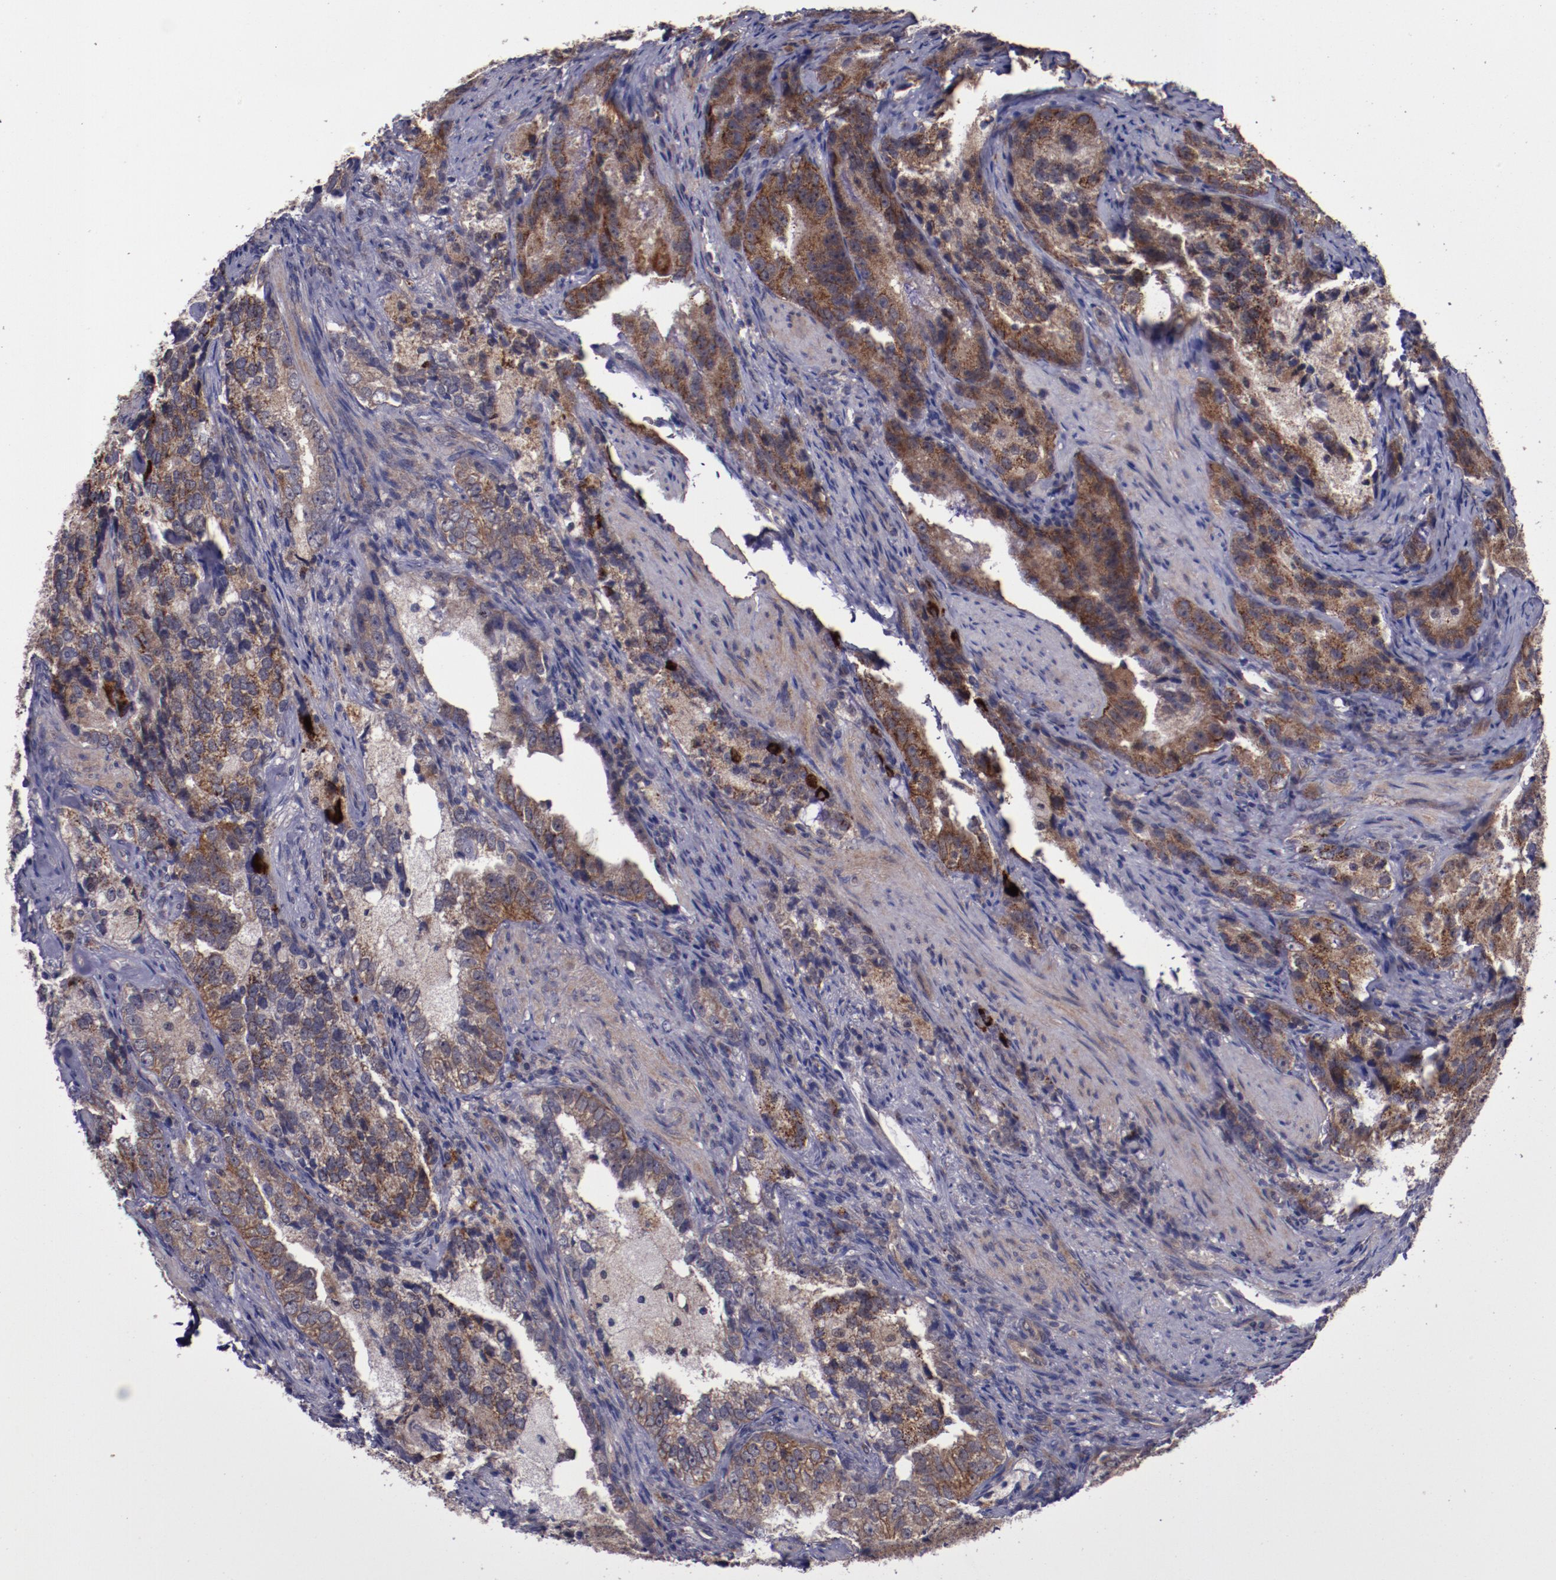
{"staining": {"intensity": "moderate", "quantity": ">75%", "location": "cytoplasmic/membranous"}, "tissue": "prostate cancer", "cell_type": "Tumor cells", "image_type": "cancer", "snomed": [{"axis": "morphology", "description": "Adenocarcinoma, High grade"}, {"axis": "topography", "description": "Prostate"}], "caption": "A brown stain labels moderate cytoplasmic/membranous positivity of a protein in high-grade adenocarcinoma (prostate) tumor cells. The staining is performed using DAB brown chromogen to label protein expression. The nuclei are counter-stained blue using hematoxylin.", "gene": "FTSJ1", "patient": {"sex": "male", "age": 63}}